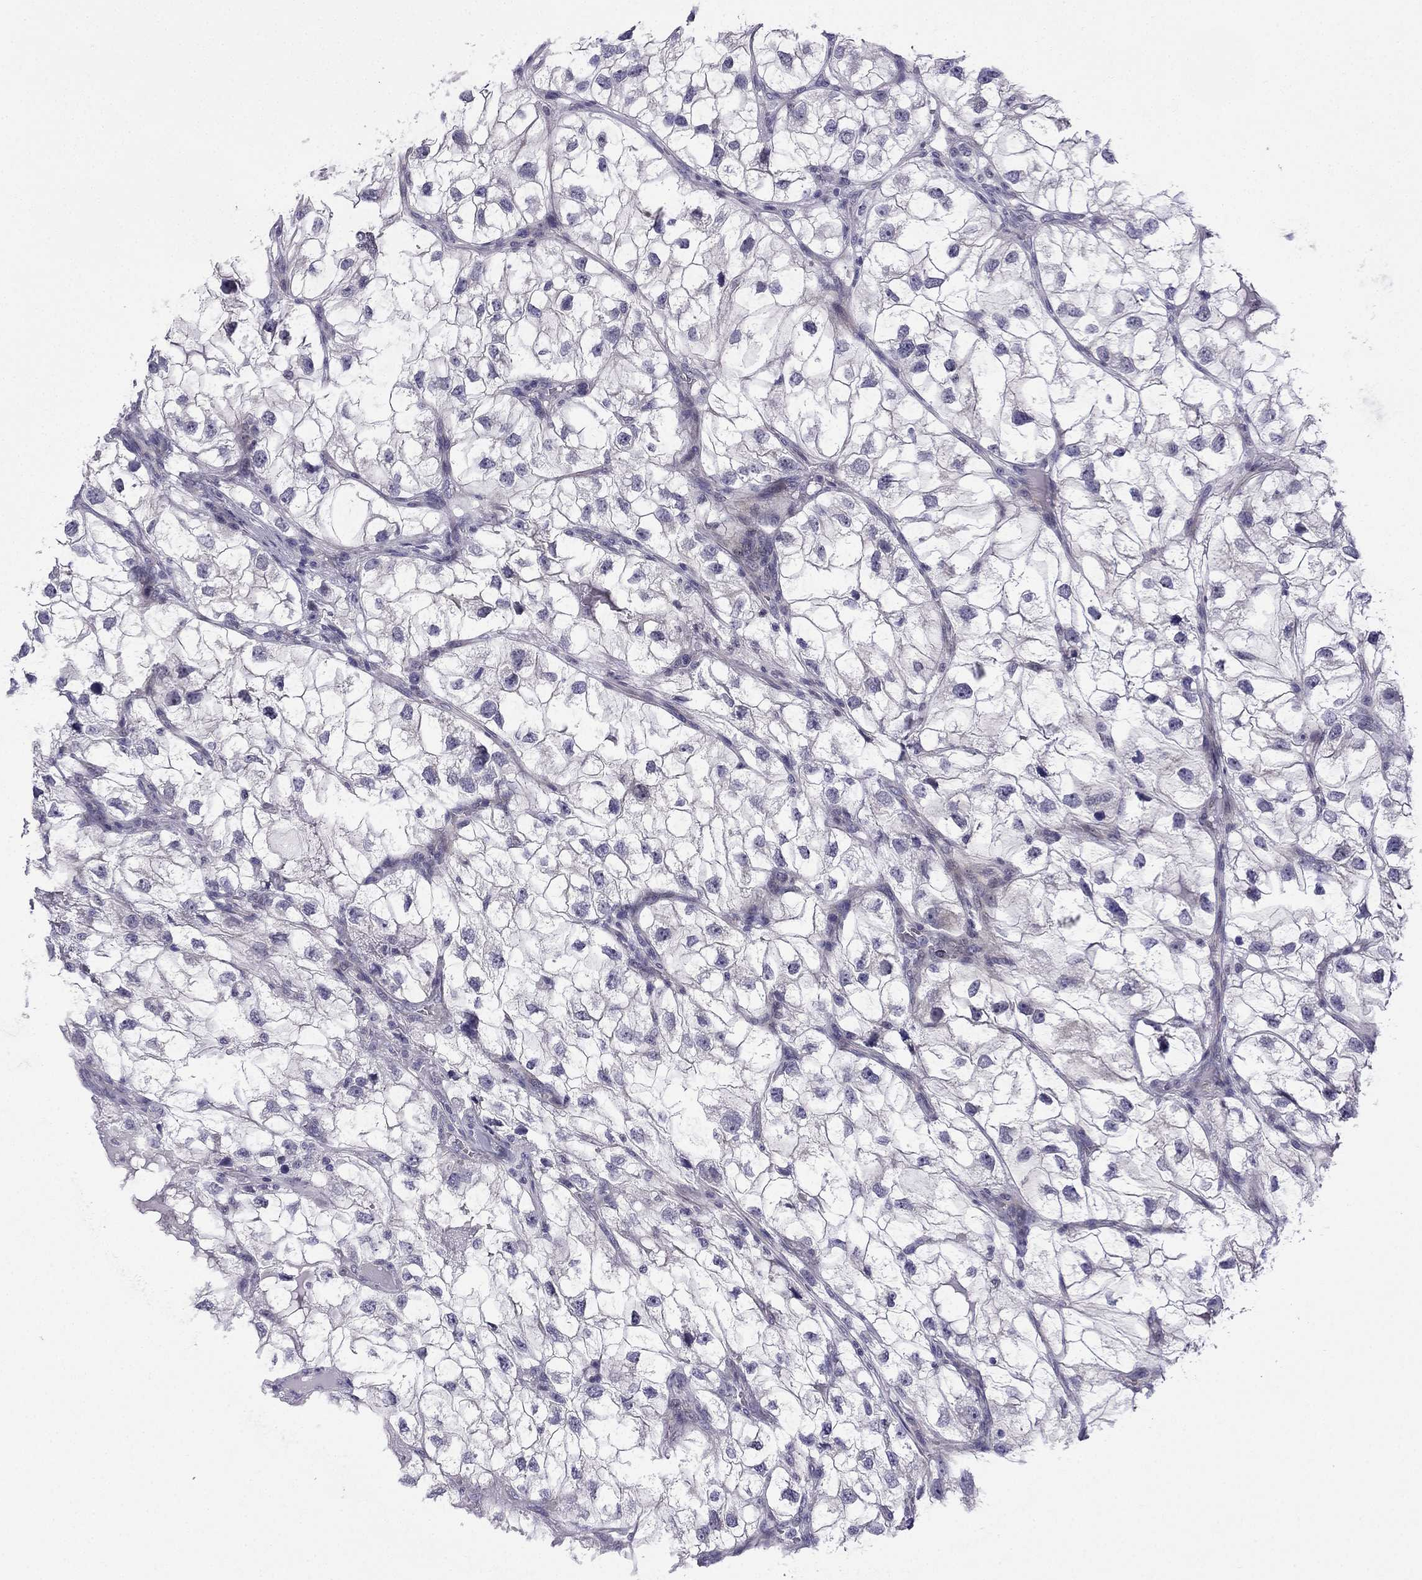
{"staining": {"intensity": "negative", "quantity": "none", "location": "none"}, "tissue": "renal cancer", "cell_type": "Tumor cells", "image_type": "cancer", "snomed": [{"axis": "morphology", "description": "Adenocarcinoma, NOS"}, {"axis": "topography", "description": "Kidney"}], "caption": "High magnification brightfield microscopy of adenocarcinoma (renal) stained with DAB (3,3'-diaminobenzidine) (brown) and counterstained with hematoxylin (blue): tumor cells show no significant staining.", "gene": "POM121L12", "patient": {"sex": "male", "age": 59}}